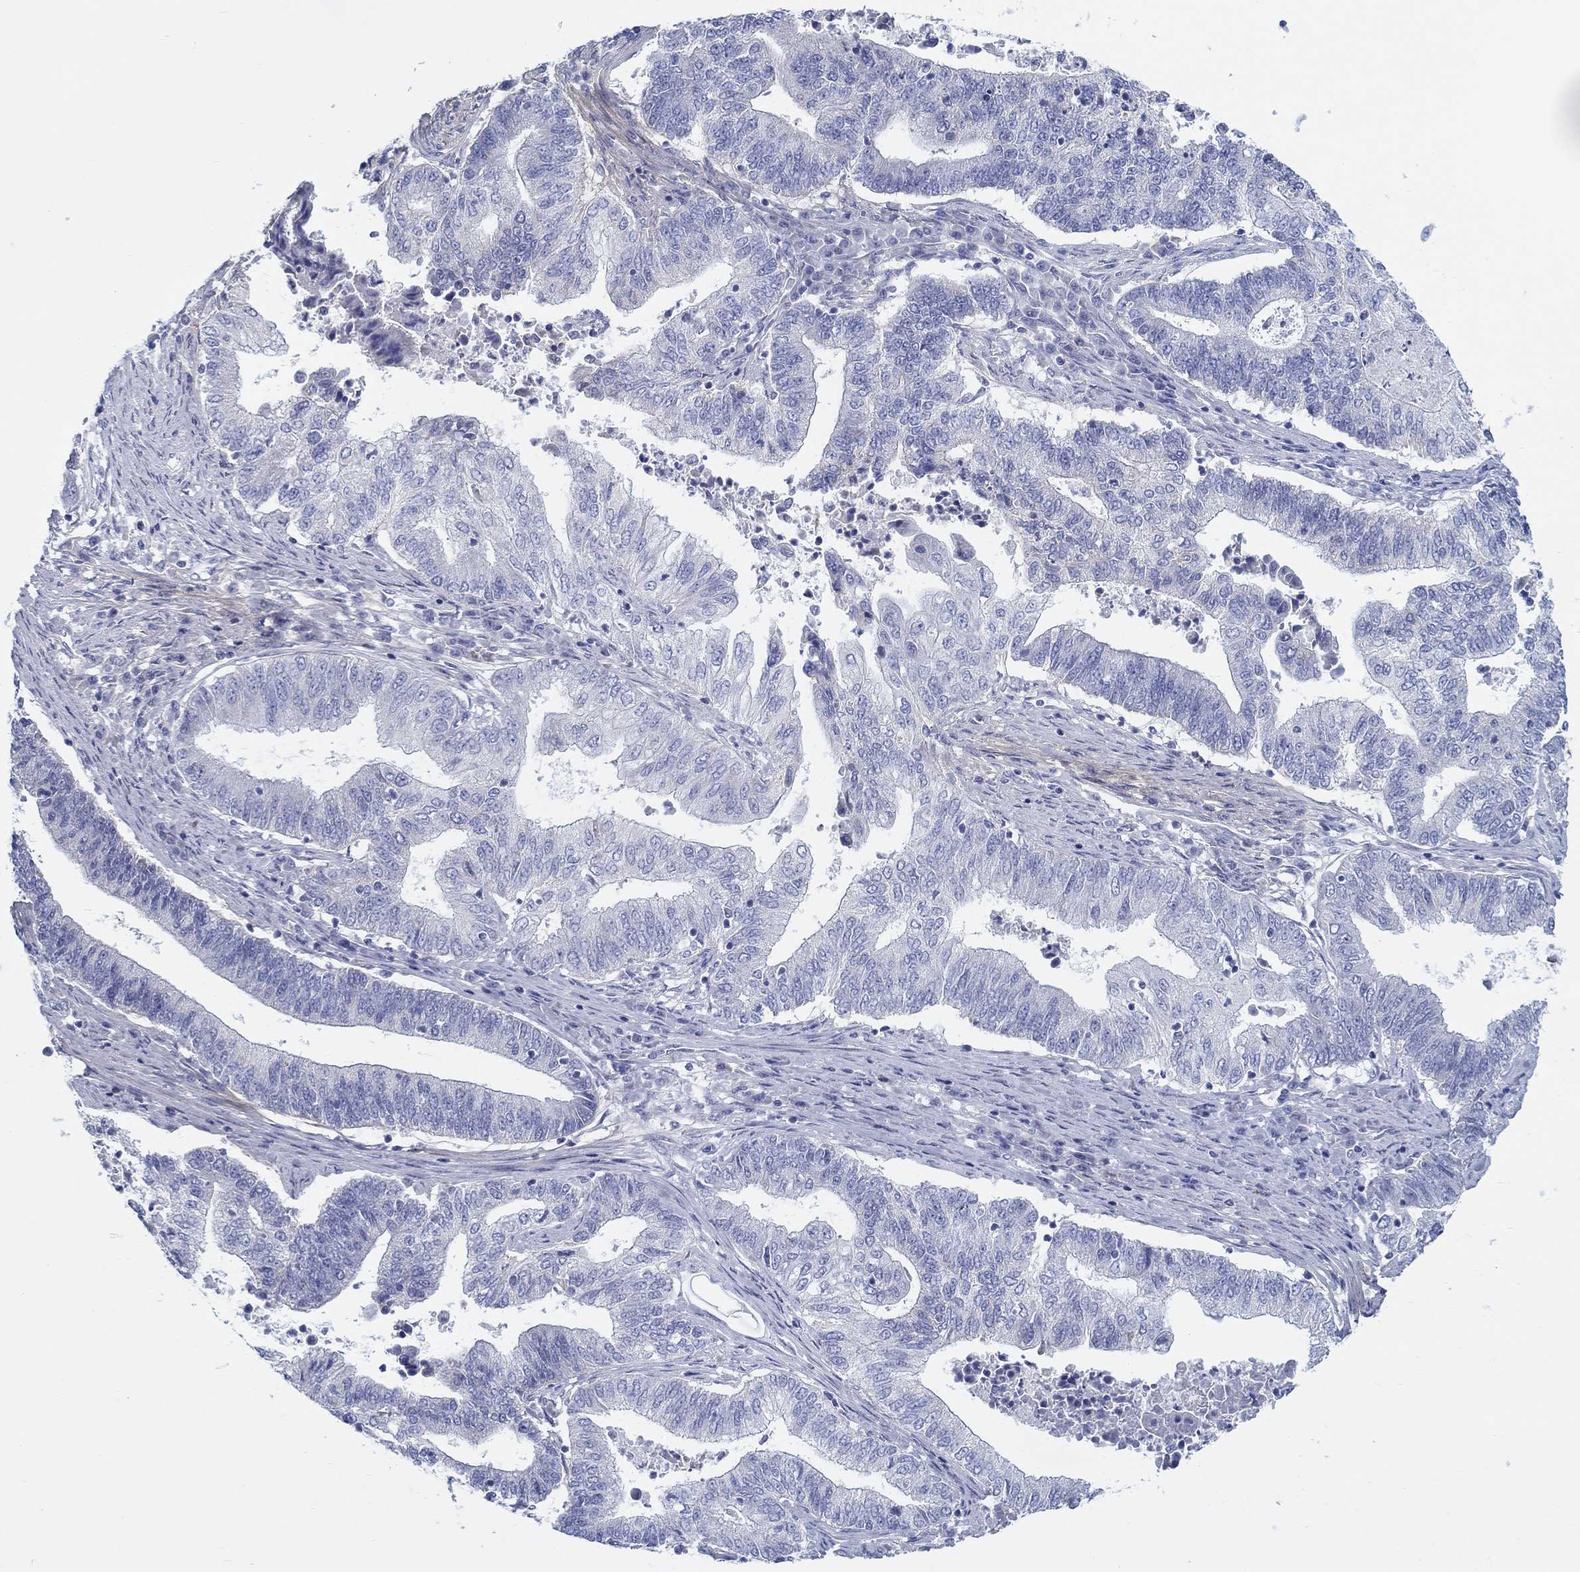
{"staining": {"intensity": "negative", "quantity": "none", "location": "none"}, "tissue": "endometrial cancer", "cell_type": "Tumor cells", "image_type": "cancer", "snomed": [{"axis": "morphology", "description": "Adenocarcinoma, NOS"}, {"axis": "topography", "description": "Uterus"}, {"axis": "topography", "description": "Endometrium"}], "caption": "A micrograph of endometrial adenocarcinoma stained for a protein reveals no brown staining in tumor cells.", "gene": "HAPLN4", "patient": {"sex": "female", "age": 54}}